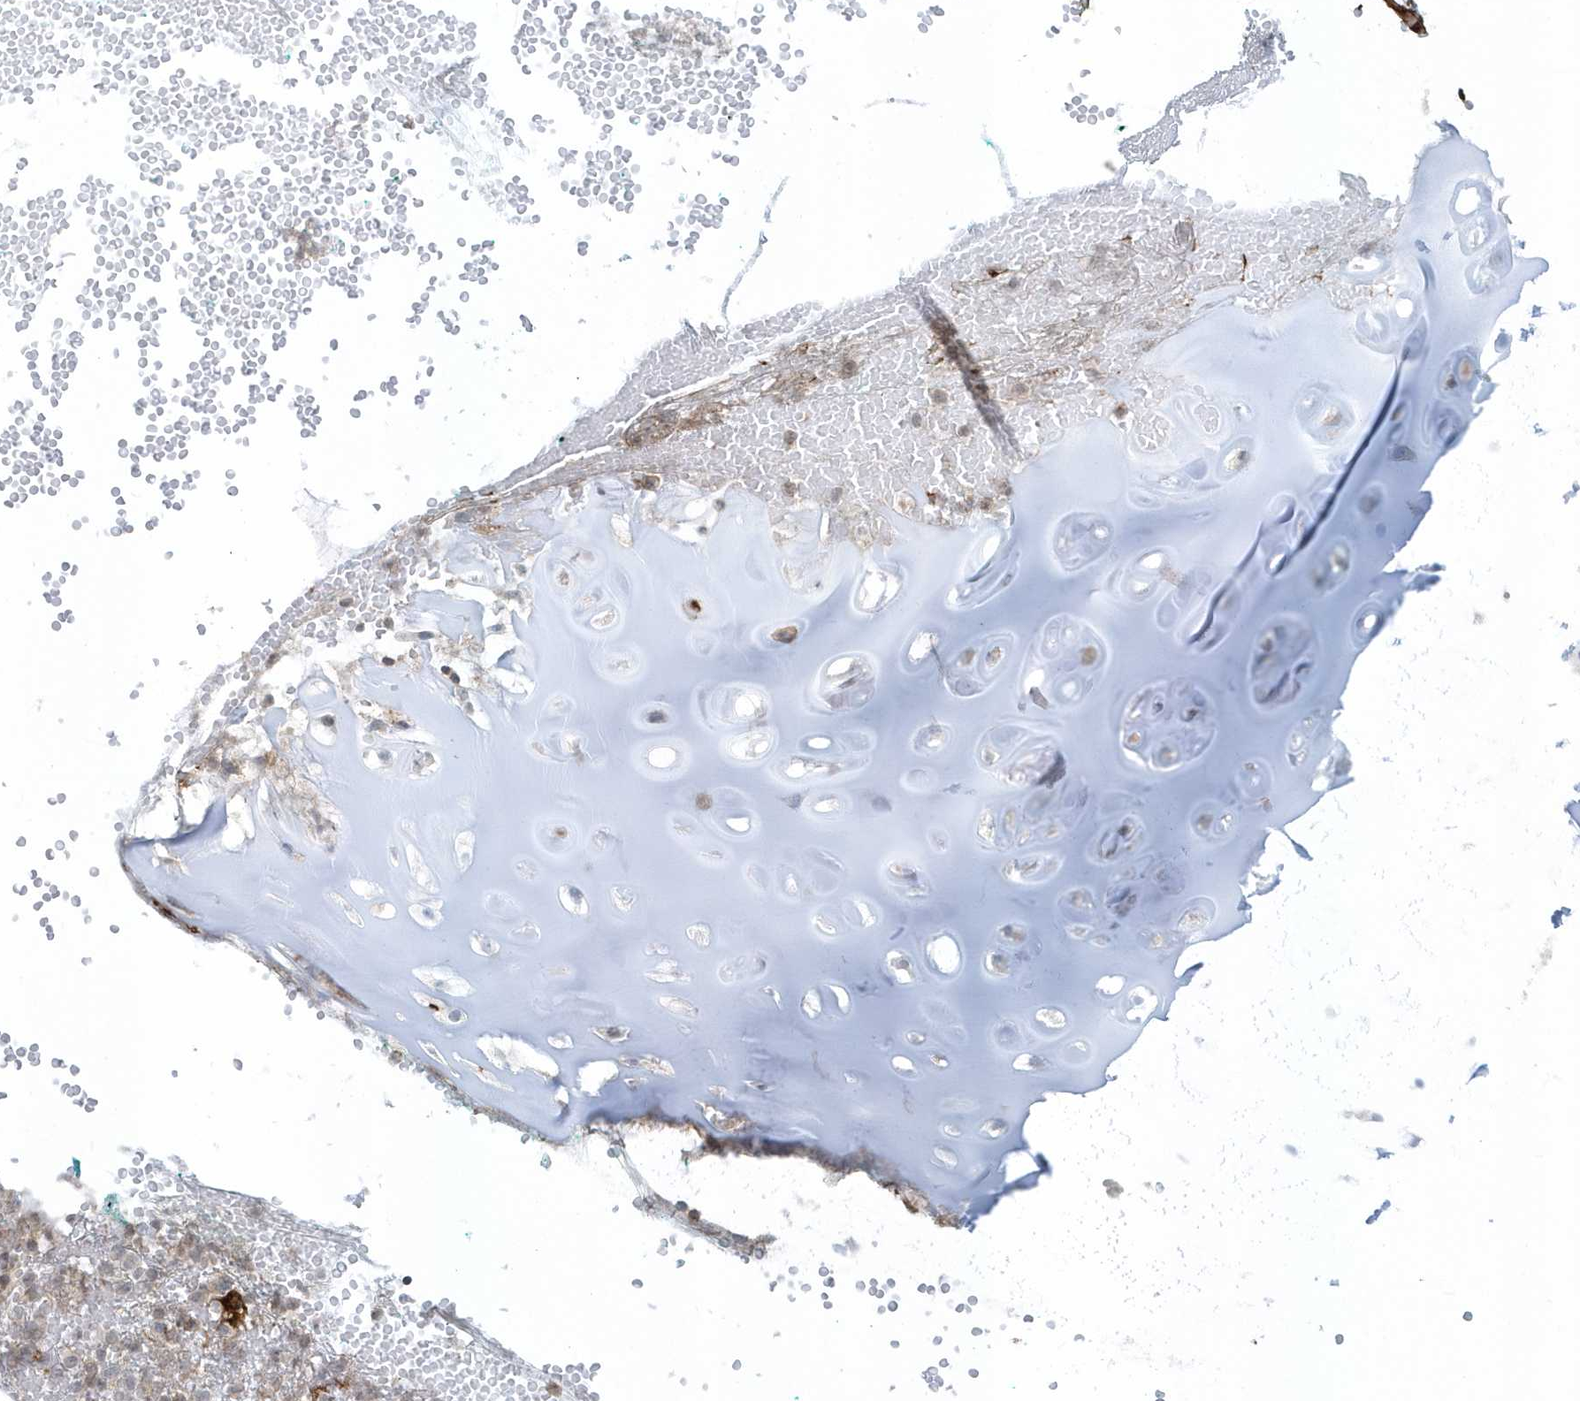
{"staining": {"intensity": "weak", "quantity": "25%-75%", "location": "cytoplasmic/membranous,nuclear"}, "tissue": "soft tissue", "cell_type": "Chondrocytes", "image_type": "normal", "snomed": [{"axis": "morphology", "description": "Normal tissue, NOS"}, {"axis": "morphology", "description": "Basal cell carcinoma"}, {"axis": "topography", "description": "Cartilage tissue"}, {"axis": "topography", "description": "Nasopharynx"}, {"axis": "topography", "description": "Oral tissue"}], "caption": "Benign soft tissue was stained to show a protein in brown. There is low levels of weak cytoplasmic/membranous,nuclear positivity in approximately 25%-75% of chondrocytes.", "gene": "CACNB2", "patient": {"sex": "female", "age": 77}}